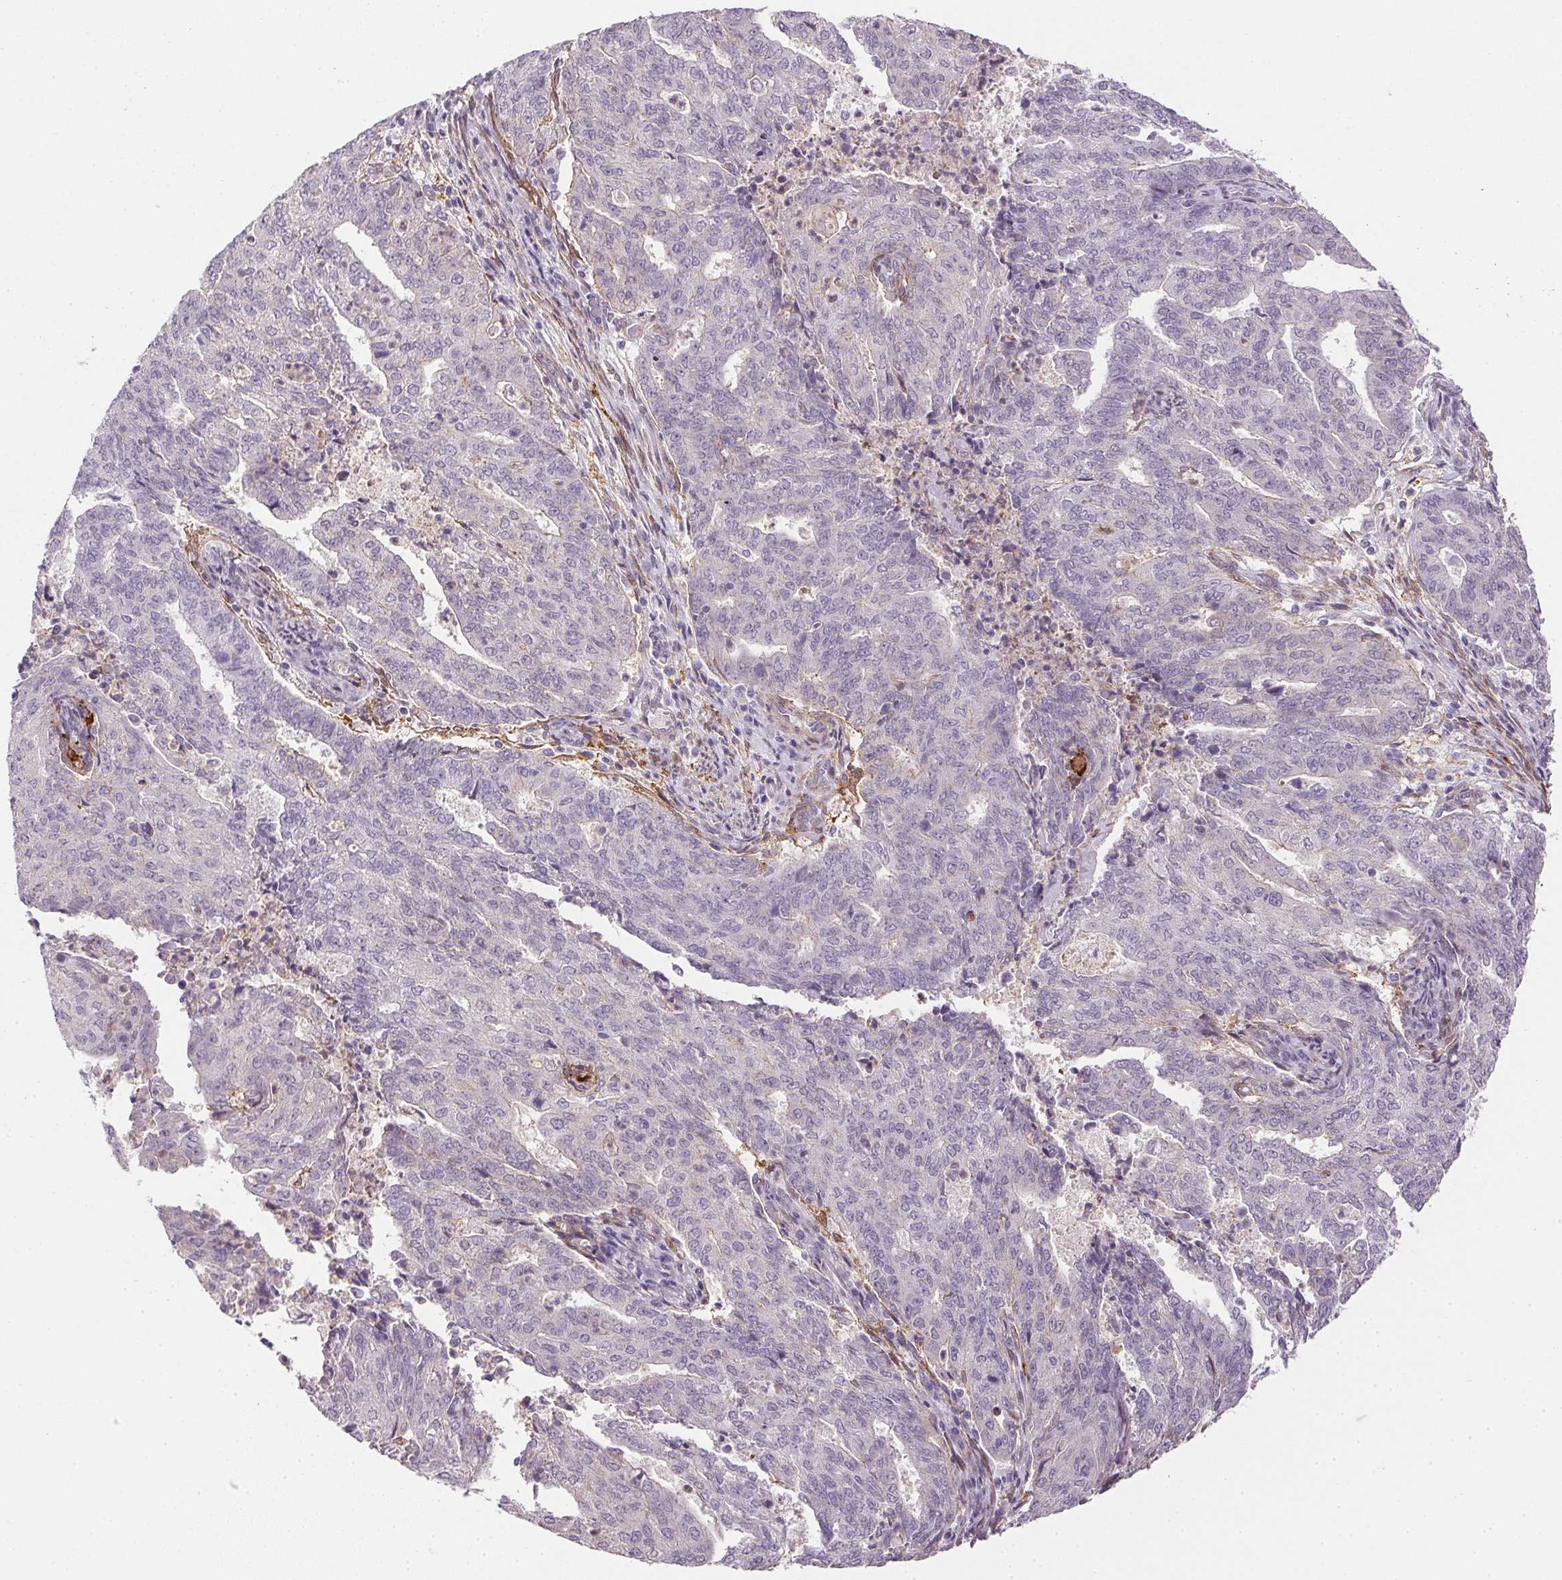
{"staining": {"intensity": "negative", "quantity": "none", "location": "none"}, "tissue": "endometrial cancer", "cell_type": "Tumor cells", "image_type": "cancer", "snomed": [{"axis": "morphology", "description": "Adenocarcinoma, NOS"}, {"axis": "topography", "description": "Endometrium"}], "caption": "Tumor cells show no significant expression in endometrial cancer.", "gene": "PRL", "patient": {"sex": "female", "age": 82}}